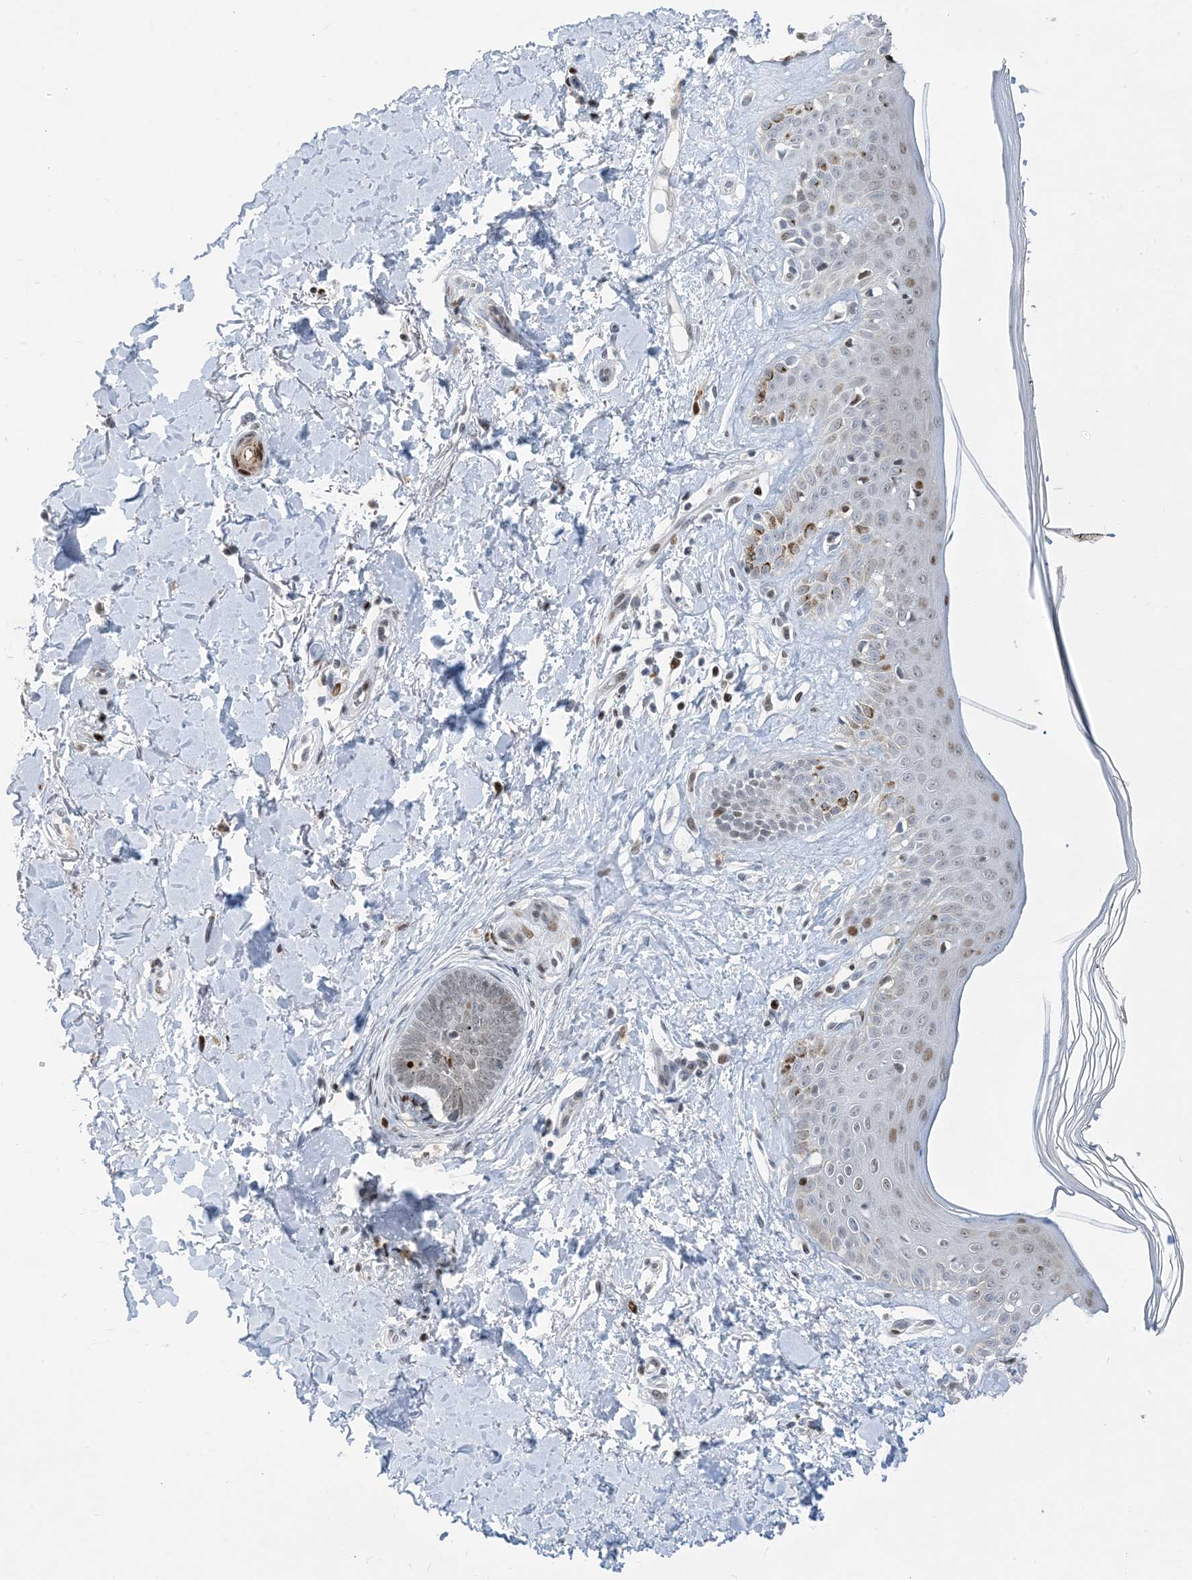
{"staining": {"intensity": "negative", "quantity": "none", "location": "none"}, "tissue": "skin", "cell_type": "Fibroblasts", "image_type": "normal", "snomed": [{"axis": "morphology", "description": "Normal tissue, NOS"}, {"axis": "topography", "description": "Skin"}], "caption": "DAB immunohistochemical staining of normal skin demonstrates no significant staining in fibroblasts.", "gene": "SLC25A53", "patient": {"sex": "female", "age": 64}}